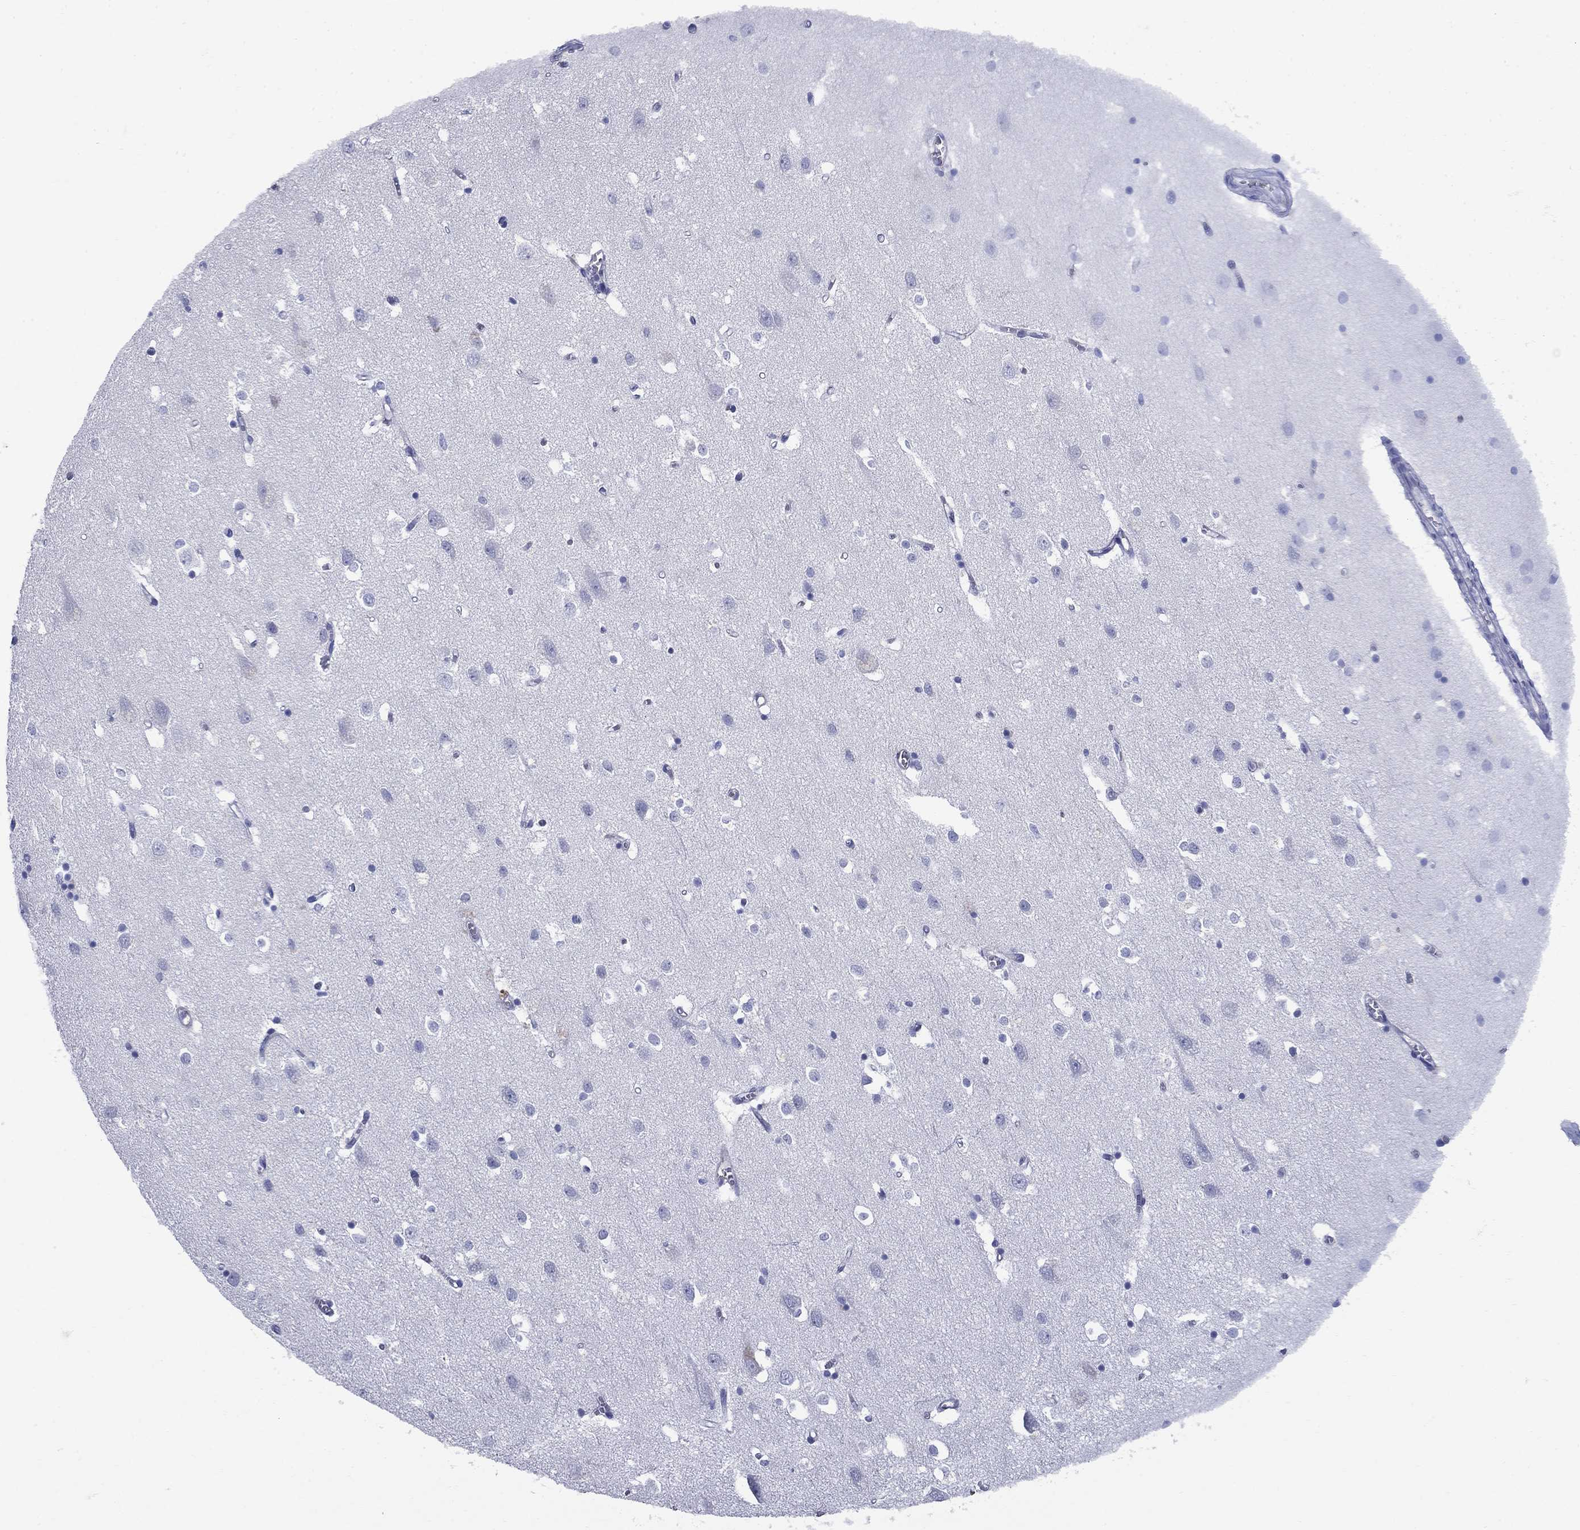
{"staining": {"intensity": "negative", "quantity": "none", "location": "none"}, "tissue": "cerebral cortex", "cell_type": "Endothelial cells", "image_type": "normal", "snomed": [{"axis": "morphology", "description": "Normal tissue, NOS"}, {"axis": "topography", "description": "Cerebral cortex"}], "caption": "Image shows no significant protein expression in endothelial cells of unremarkable cerebral cortex. (Brightfield microscopy of DAB immunohistochemistry at high magnification).", "gene": "SMCP", "patient": {"sex": "male", "age": 70}}